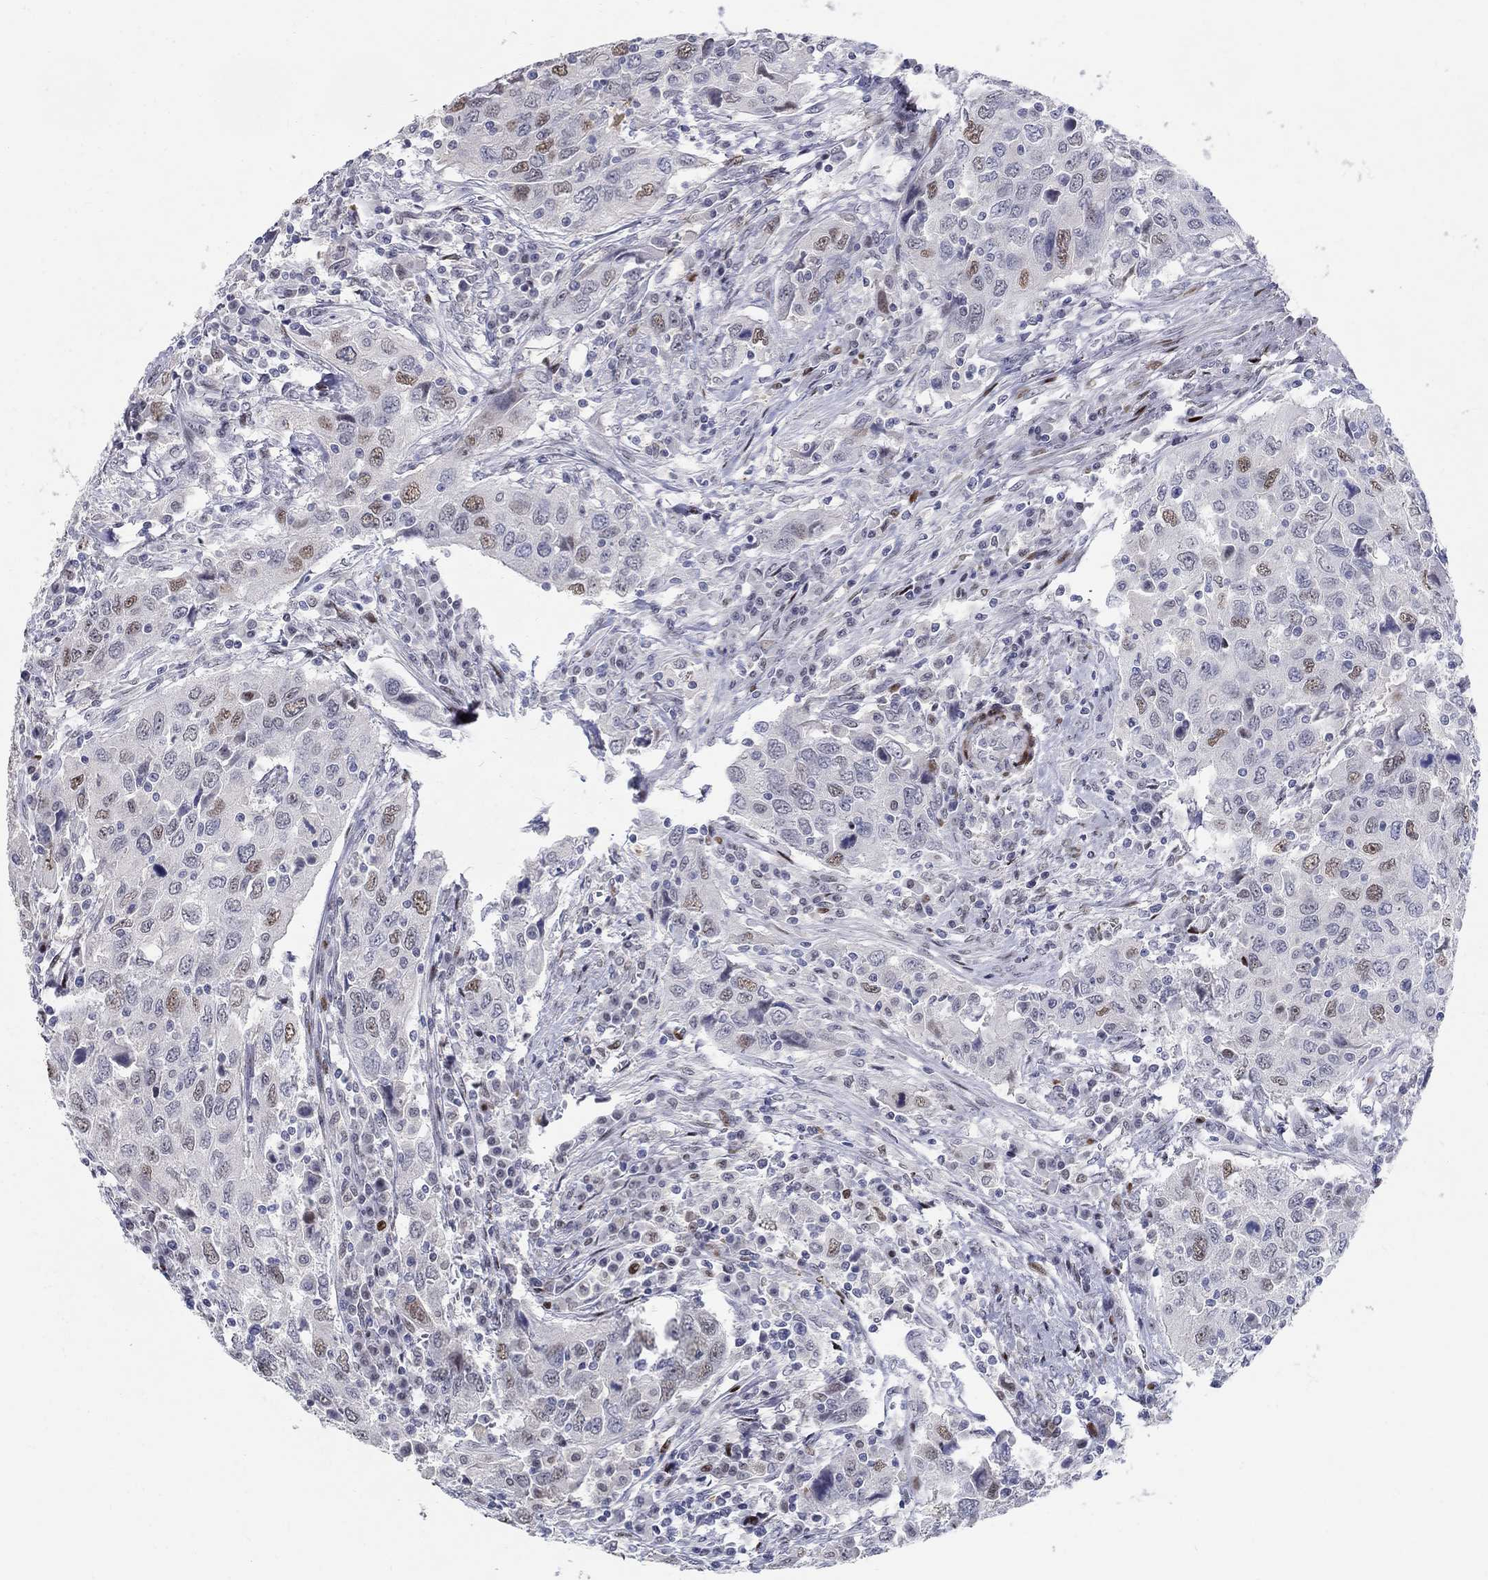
{"staining": {"intensity": "moderate", "quantity": "<25%", "location": "nuclear"}, "tissue": "urothelial cancer", "cell_type": "Tumor cells", "image_type": "cancer", "snomed": [{"axis": "morphology", "description": "Urothelial carcinoma, High grade"}, {"axis": "topography", "description": "Urinary bladder"}], "caption": "Immunohistochemistry (IHC) of human high-grade urothelial carcinoma reveals low levels of moderate nuclear positivity in approximately <25% of tumor cells.", "gene": "RAPGEF5", "patient": {"sex": "male", "age": 76}}